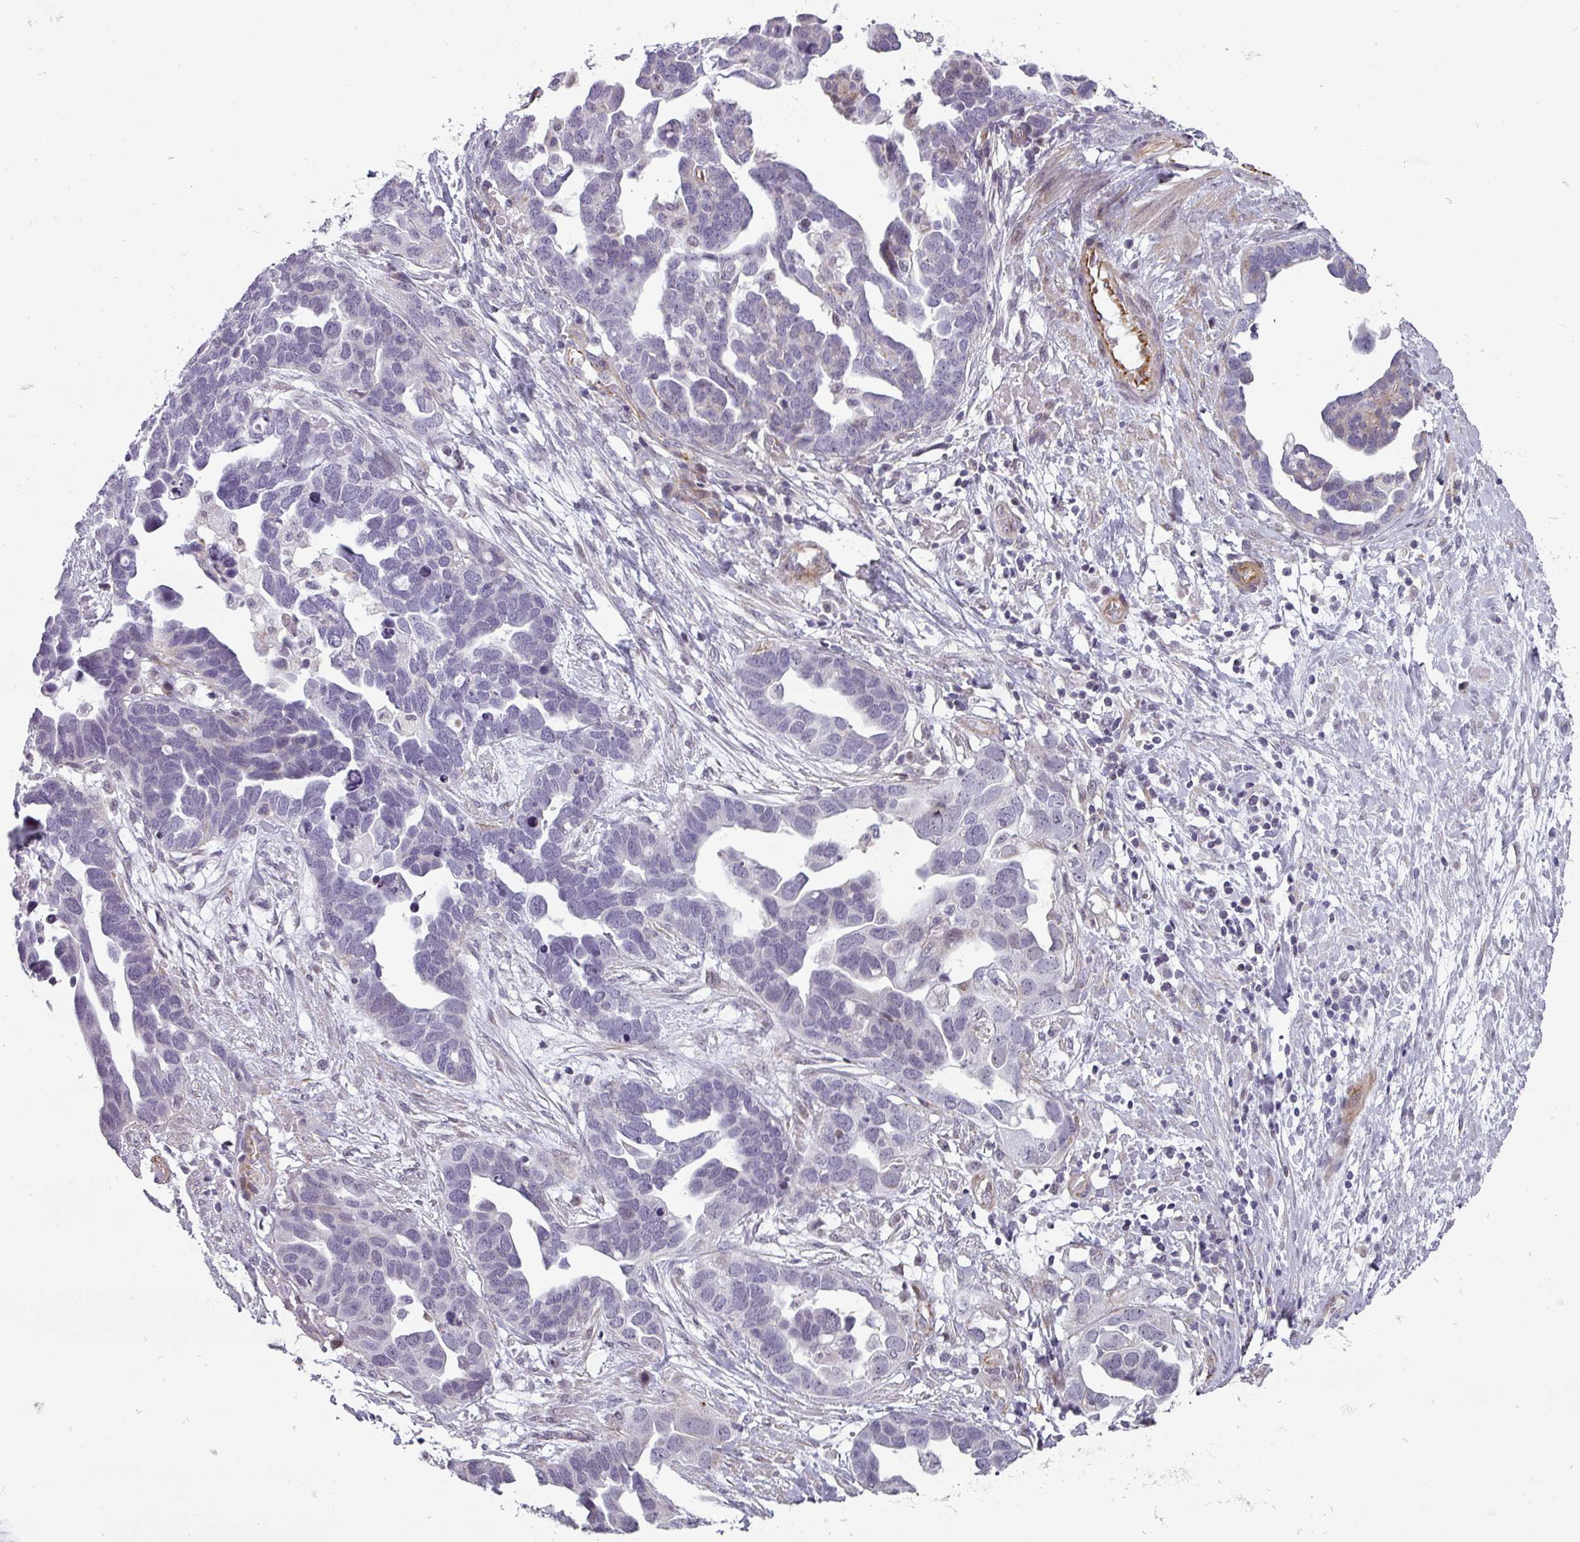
{"staining": {"intensity": "negative", "quantity": "none", "location": "none"}, "tissue": "ovarian cancer", "cell_type": "Tumor cells", "image_type": "cancer", "snomed": [{"axis": "morphology", "description": "Cystadenocarcinoma, serous, NOS"}, {"axis": "topography", "description": "Ovary"}], "caption": "A high-resolution histopathology image shows immunohistochemistry (IHC) staining of ovarian cancer (serous cystadenocarcinoma), which shows no significant positivity in tumor cells.", "gene": "CHRDL1", "patient": {"sex": "female", "age": 54}}